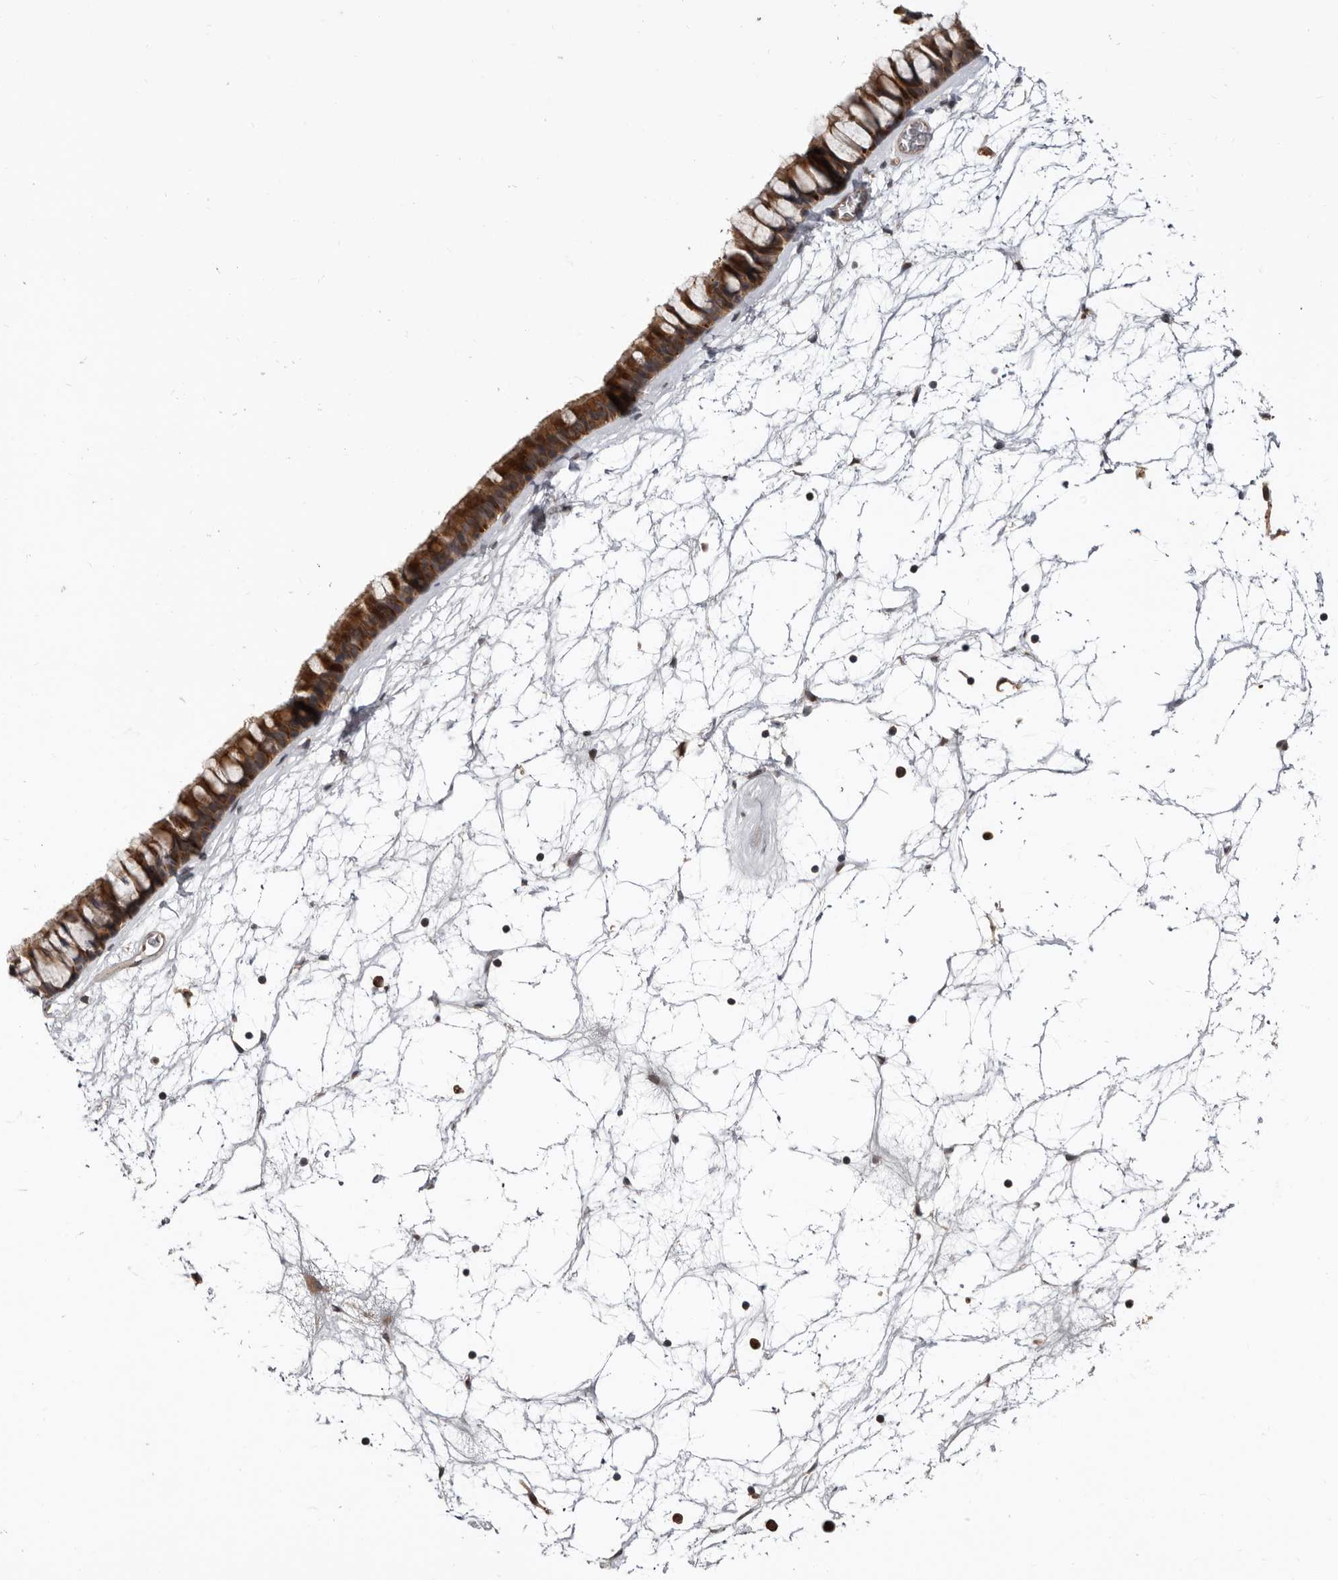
{"staining": {"intensity": "moderate", "quantity": ">75%", "location": "cytoplasmic/membranous"}, "tissue": "nasopharynx", "cell_type": "Respiratory epithelial cells", "image_type": "normal", "snomed": [{"axis": "morphology", "description": "Normal tissue, NOS"}, {"axis": "topography", "description": "Nasopharynx"}], "caption": "A micrograph of human nasopharynx stained for a protein exhibits moderate cytoplasmic/membranous brown staining in respiratory epithelial cells.", "gene": "FGFR4", "patient": {"sex": "male", "age": 64}}